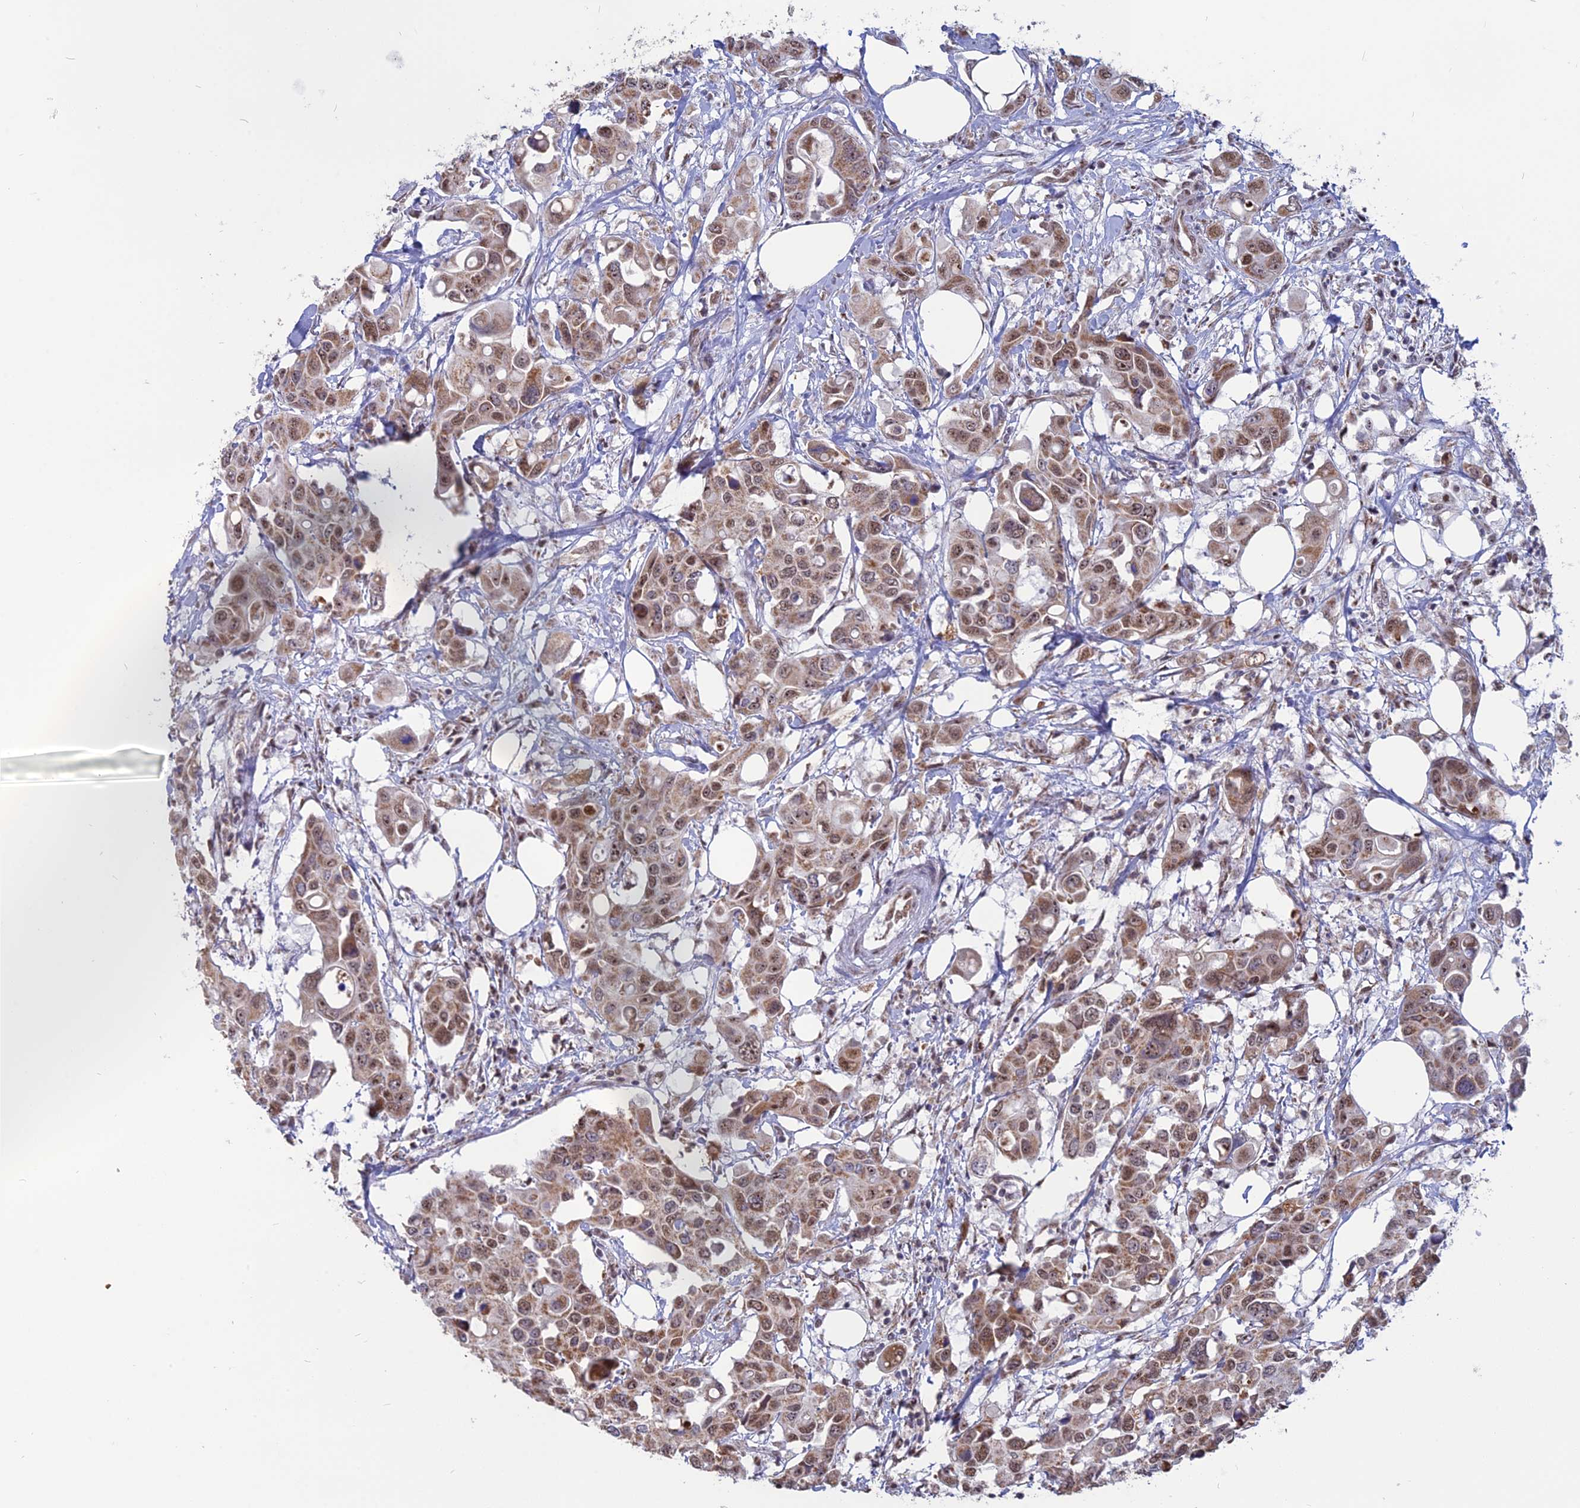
{"staining": {"intensity": "moderate", "quantity": ">75%", "location": "cytoplasmic/membranous,nuclear"}, "tissue": "colorectal cancer", "cell_type": "Tumor cells", "image_type": "cancer", "snomed": [{"axis": "morphology", "description": "Adenocarcinoma, NOS"}, {"axis": "topography", "description": "Colon"}], "caption": "Immunohistochemical staining of human colorectal cancer (adenocarcinoma) reveals moderate cytoplasmic/membranous and nuclear protein staining in about >75% of tumor cells.", "gene": "ARHGAP40", "patient": {"sex": "male", "age": 77}}